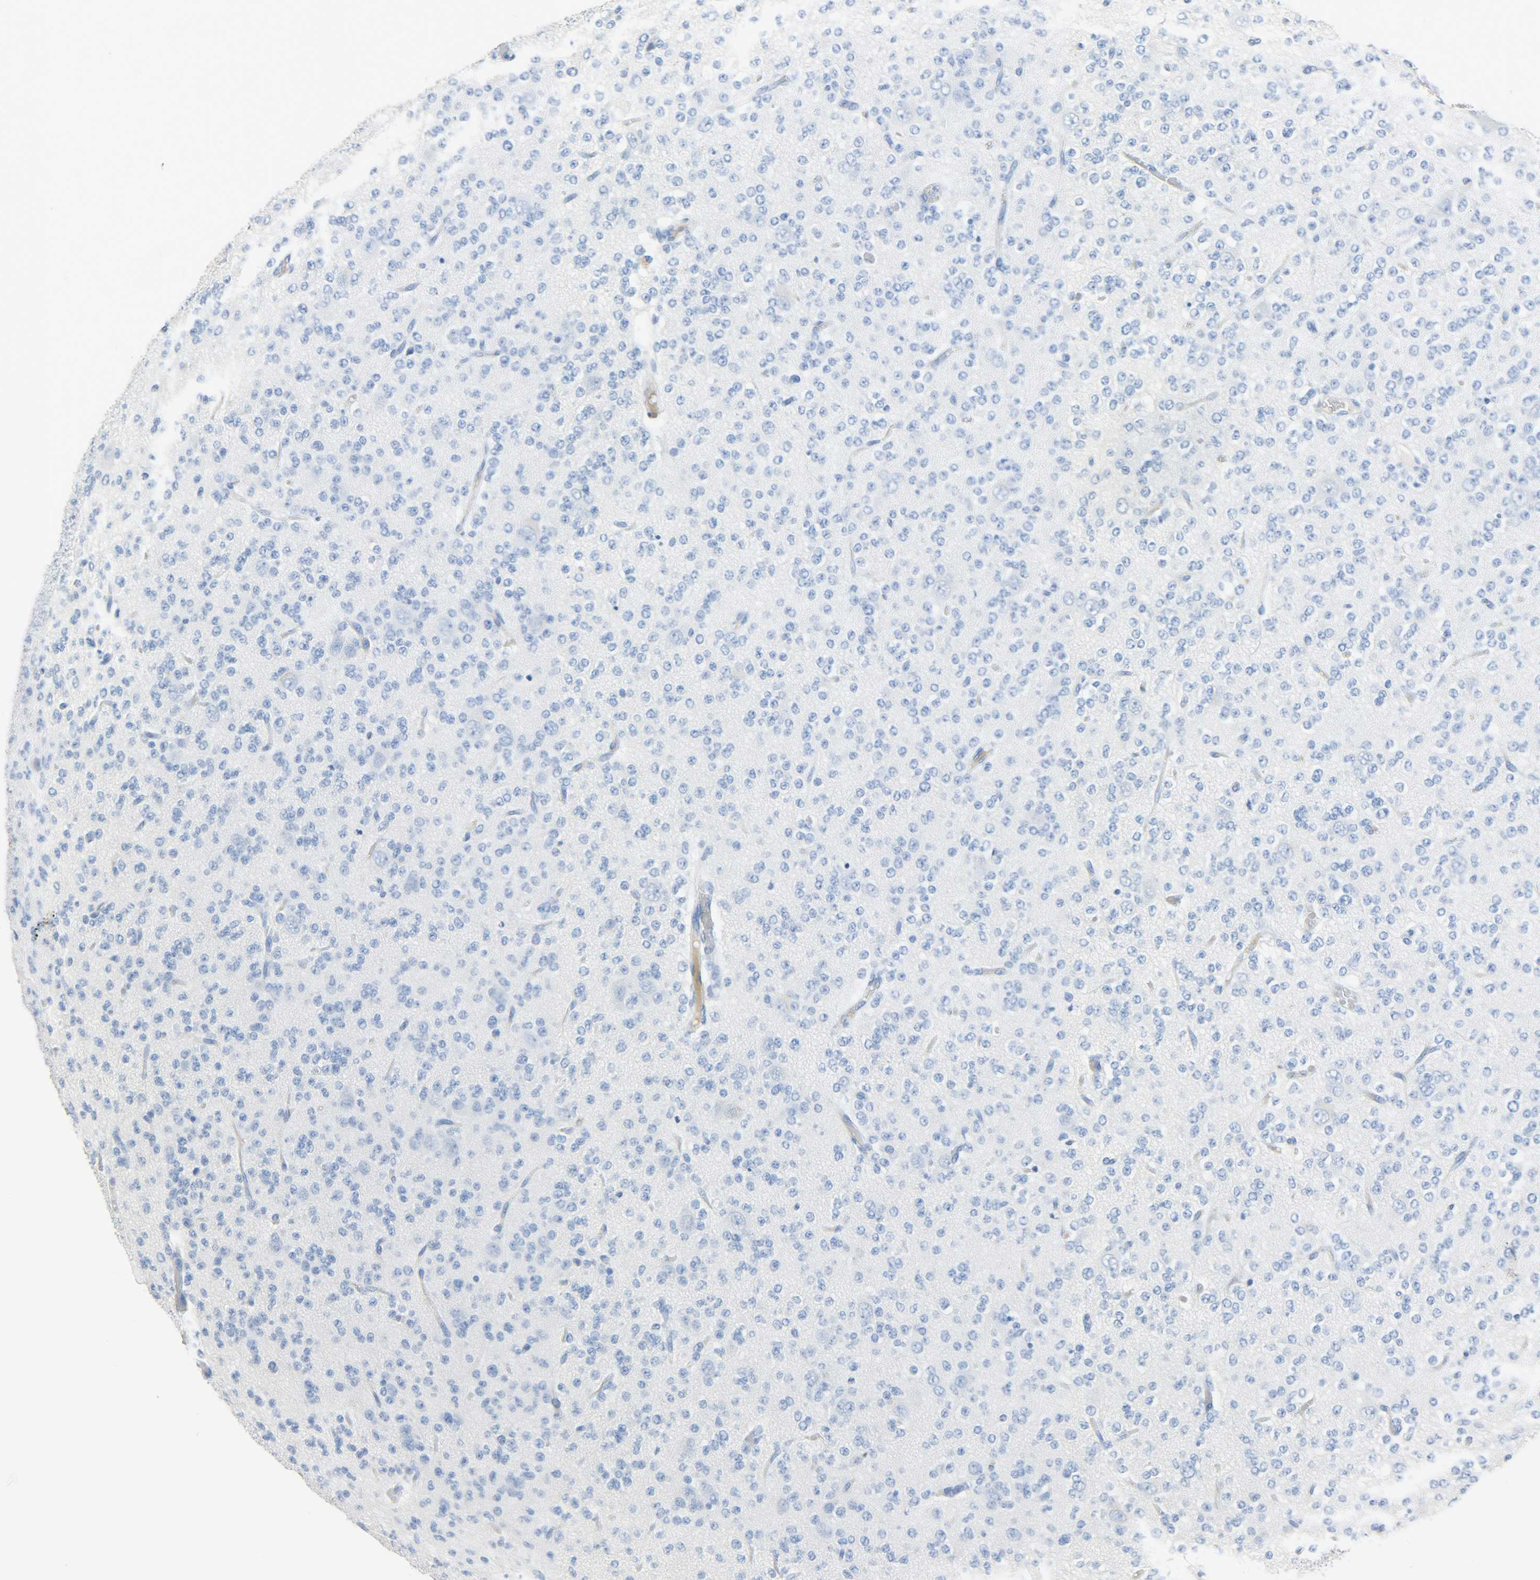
{"staining": {"intensity": "negative", "quantity": "none", "location": "none"}, "tissue": "glioma", "cell_type": "Tumor cells", "image_type": "cancer", "snomed": [{"axis": "morphology", "description": "Glioma, malignant, Low grade"}, {"axis": "topography", "description": "Brain"}], "caption": "Immunohistochemistry of human low-grade glioma (malignant) shows no expression in tumor cells.", "gene": "CRP", "patient": {"sex": "male", "age": 38}}